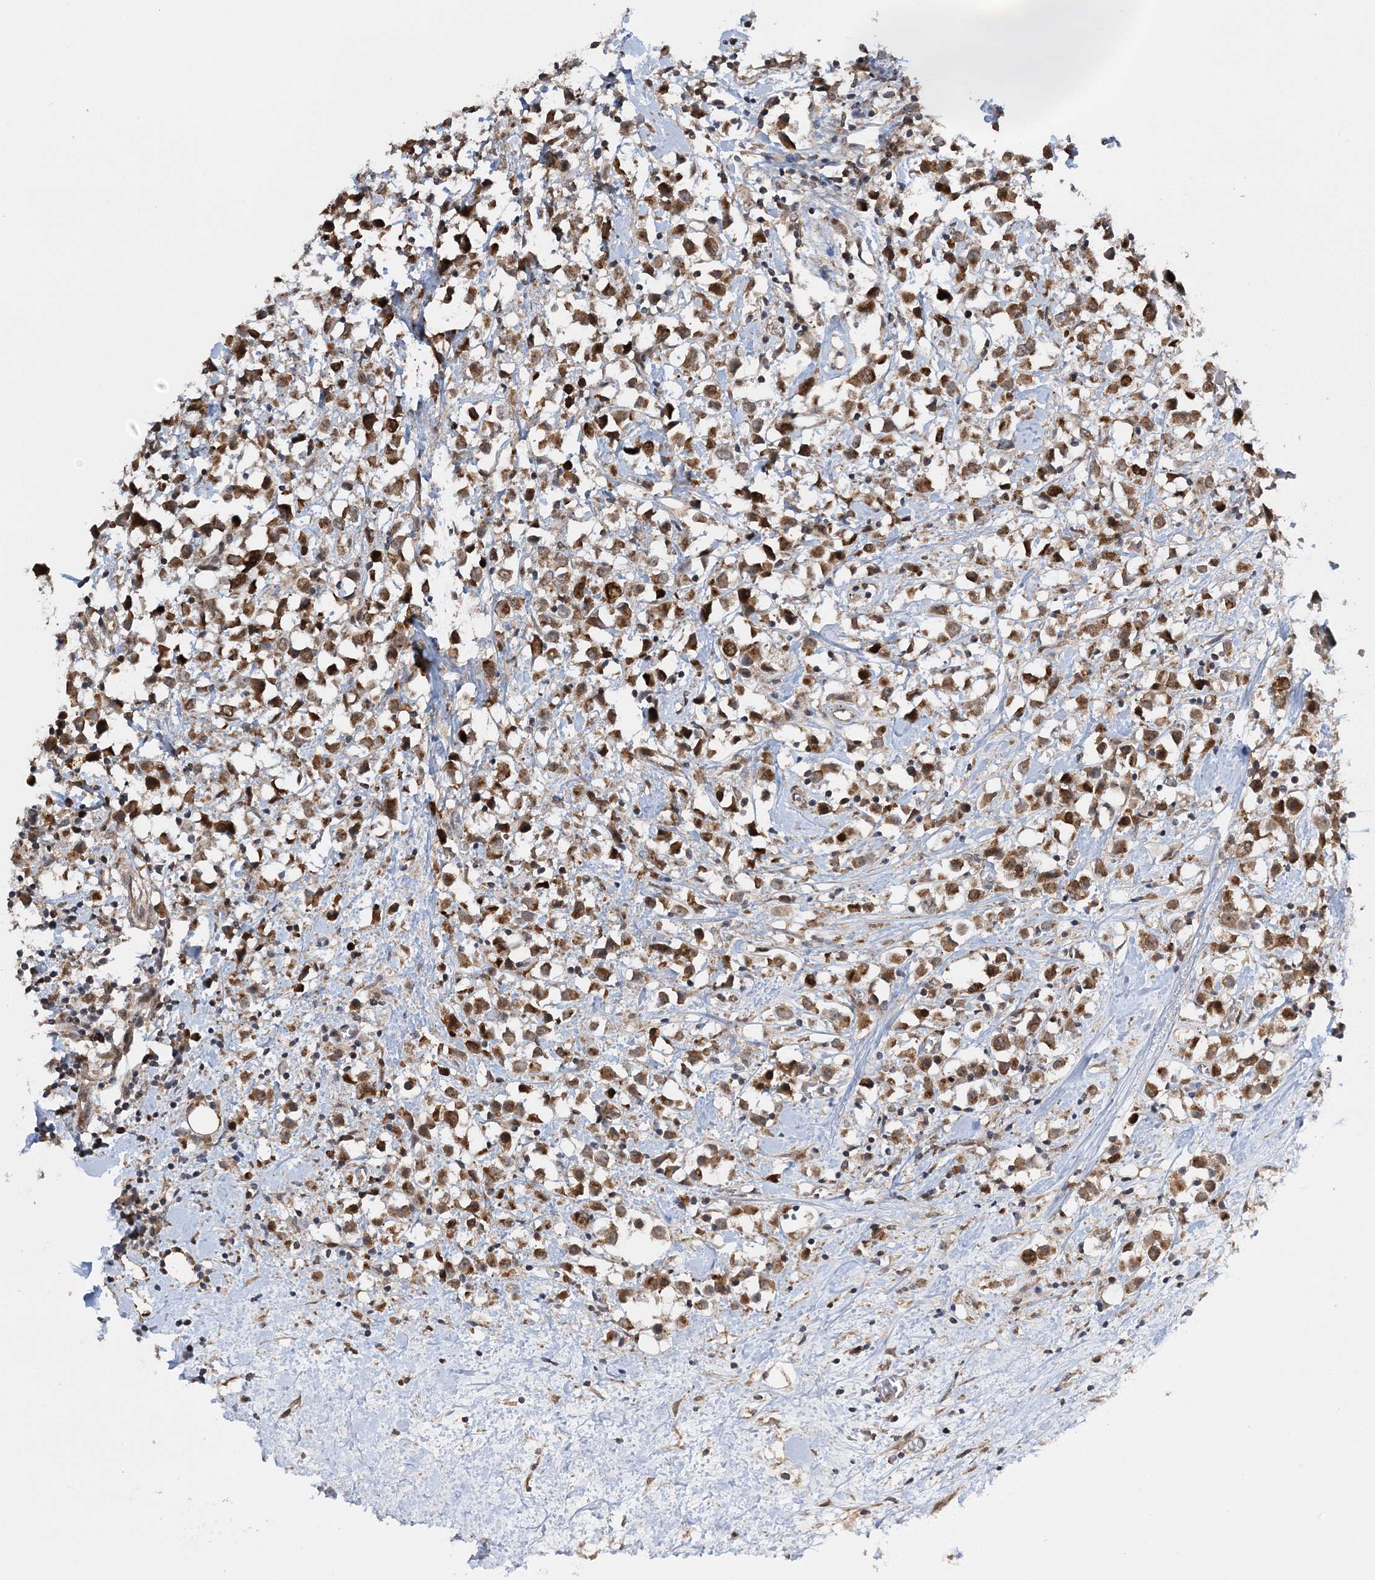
{"staining": {"intensity": "moderate", "quantity": ">75%", "location": "cytoplasmic/membranous,nuclear"}, "tissue": "breast cancer", "cell_type": "Tumor cells", "image_type": "cancer", "snomed": [{"axis": "morphology", "description": "Duct carcinoma"}, {"axis": "topography", "description": "Breast"}], "caption": "Tumor cells reveal moderate cytoplasmic/membranous and nuclear expression in about >75% of cells in breast cancer.", "gene": "KIF4A", "patient": {"sex": "female", "age": 61}}